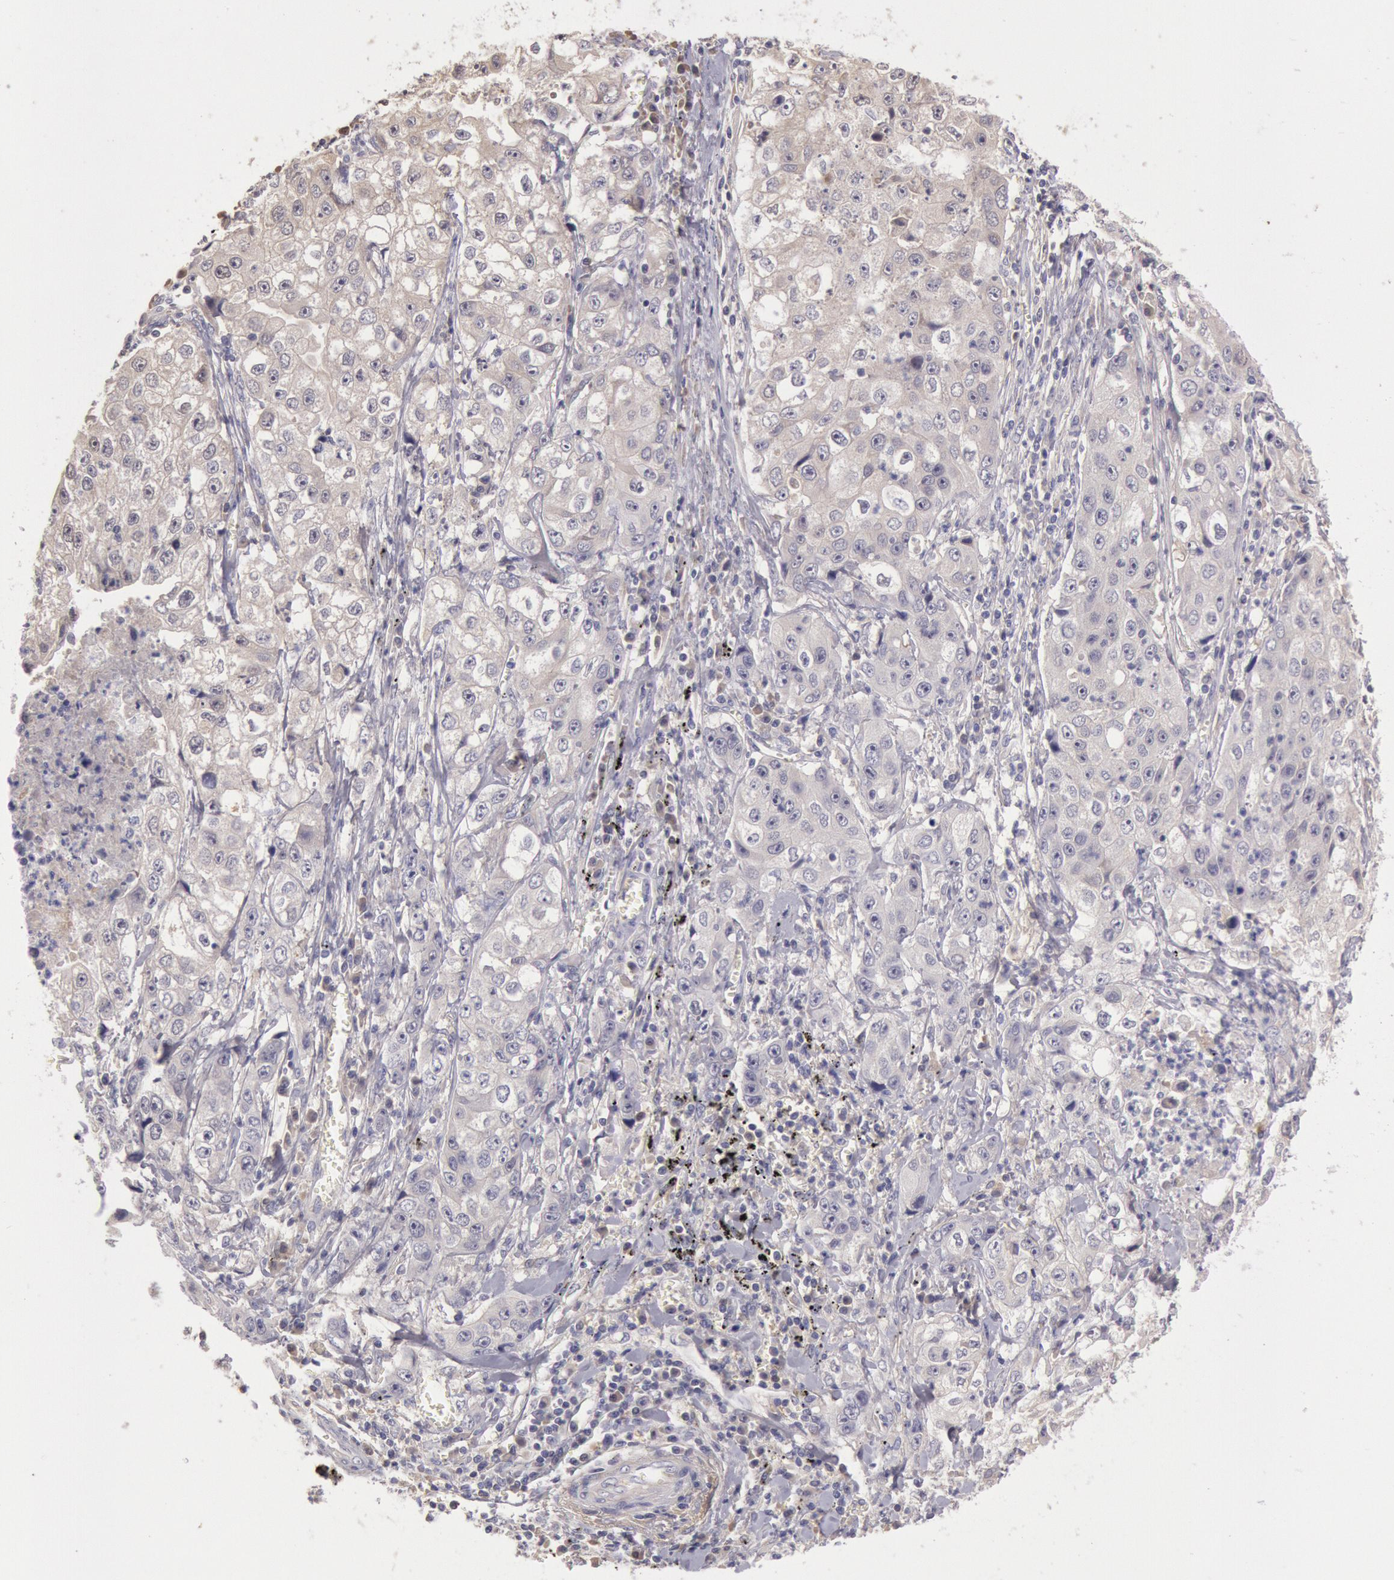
{"staining": {"intensity": "negative", "quantity": "none", "location": "none"}, "tissue": "lung cancer", "cell_type": "Tumor cells", "image_type": "cancer", "snomed": [{"axis": "morphology", "description": "Squamous cell carcinoma, NOS"}, {"axis": "topography", "description": "Lung"}], "caption": "Tumor cells are negative for brown protein staining in lung squamous cell carcinoma.", "gene": "C1R", "patient": {"sex": "male", "age": 64}}